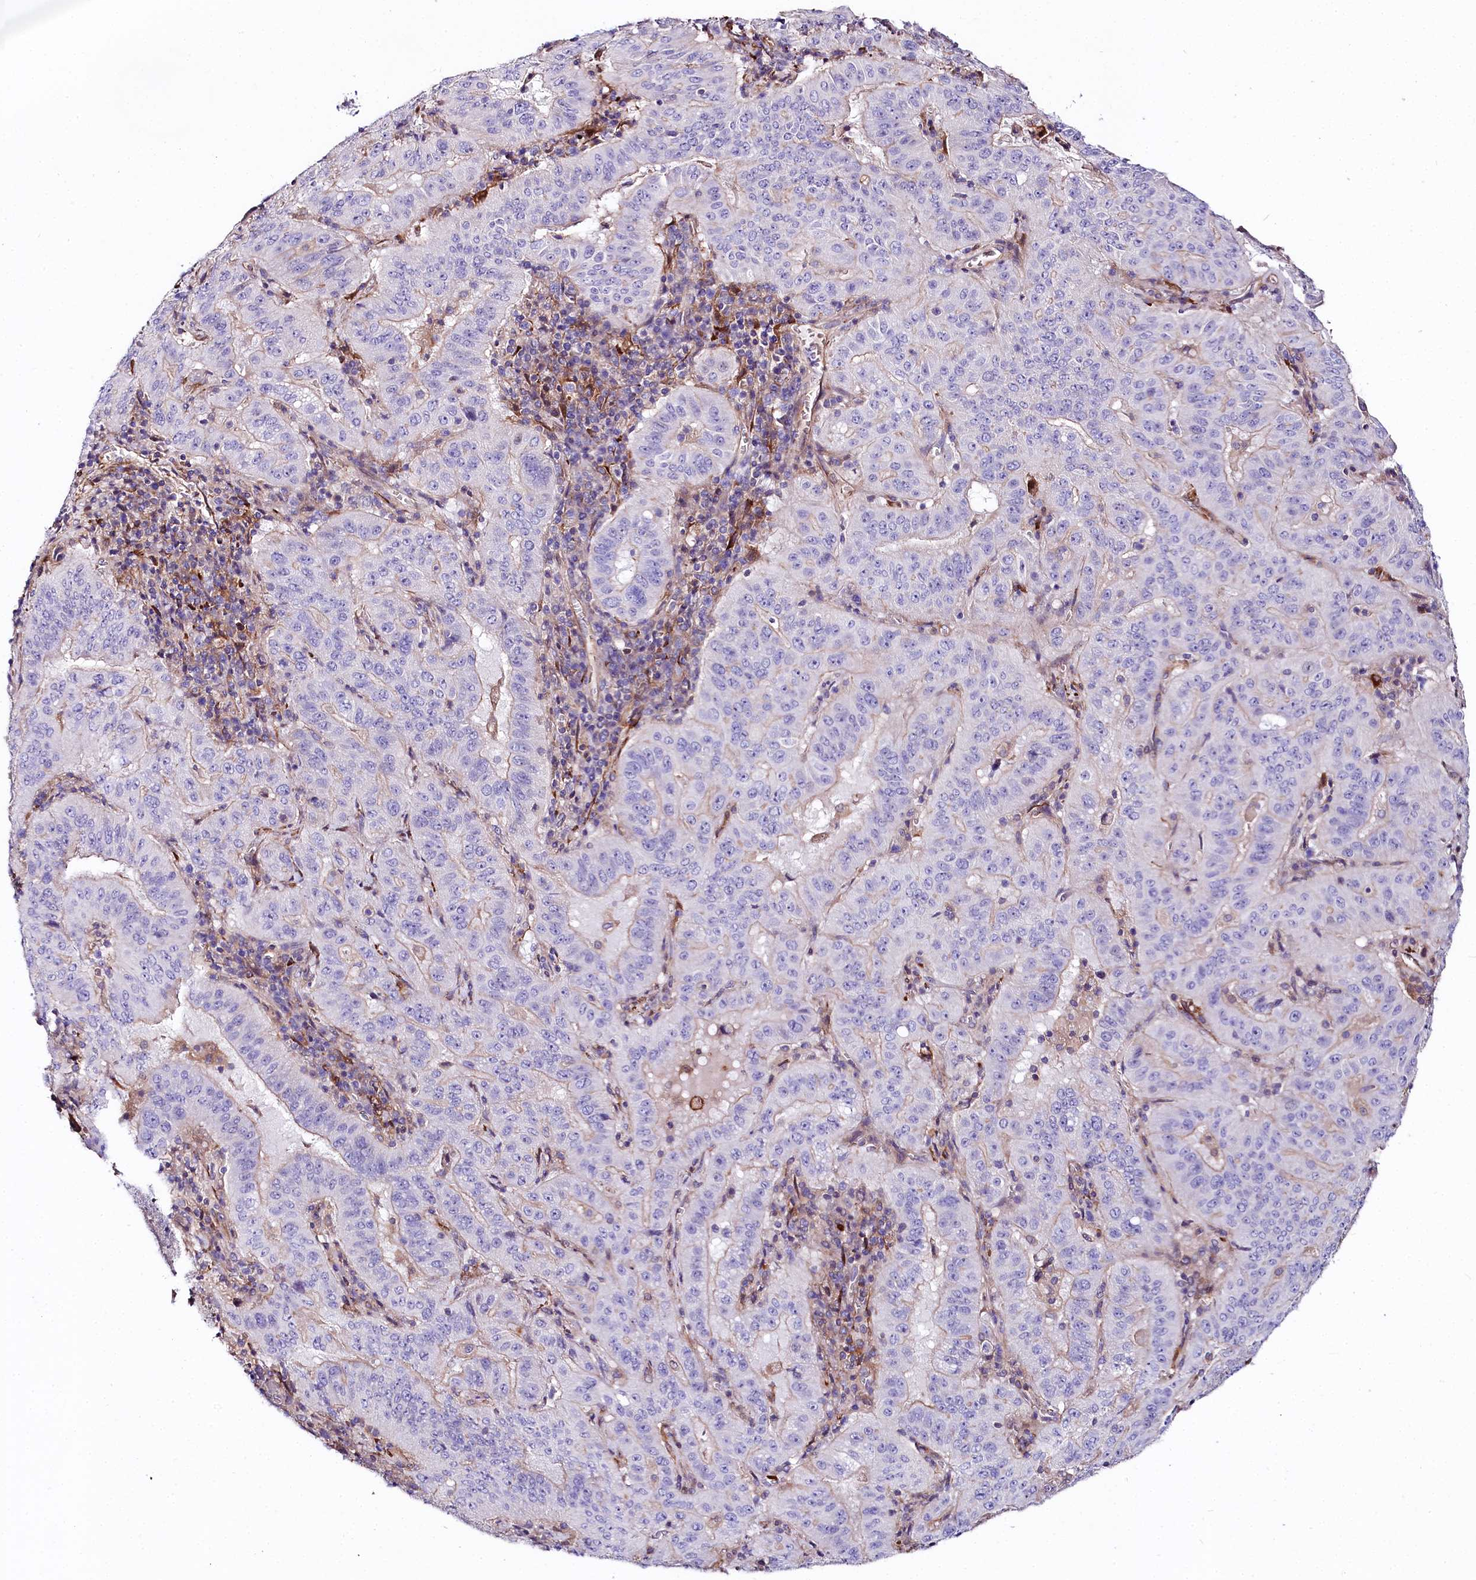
{"staining": {"intensity": "negative", "quantity": "none", "location": "none"}, "tissue": "pancreatic cancer", "cell_type": "Tumor cells", "image_type": "cancer", "snomed": [{"axis": "morphology", "description": "Adenocarcinoma, NOS"}, {"axis": "topography", "description": "Pancreas"}], "caption": "DAB (3,3'-diaminobenzidine) immunohistochemical staining of adenocarcinoma (pancreatic) shows no significant positivity in tumor cells.", "gene": "FCHSD2", "patient": {"sex": "male", "age": 63}}